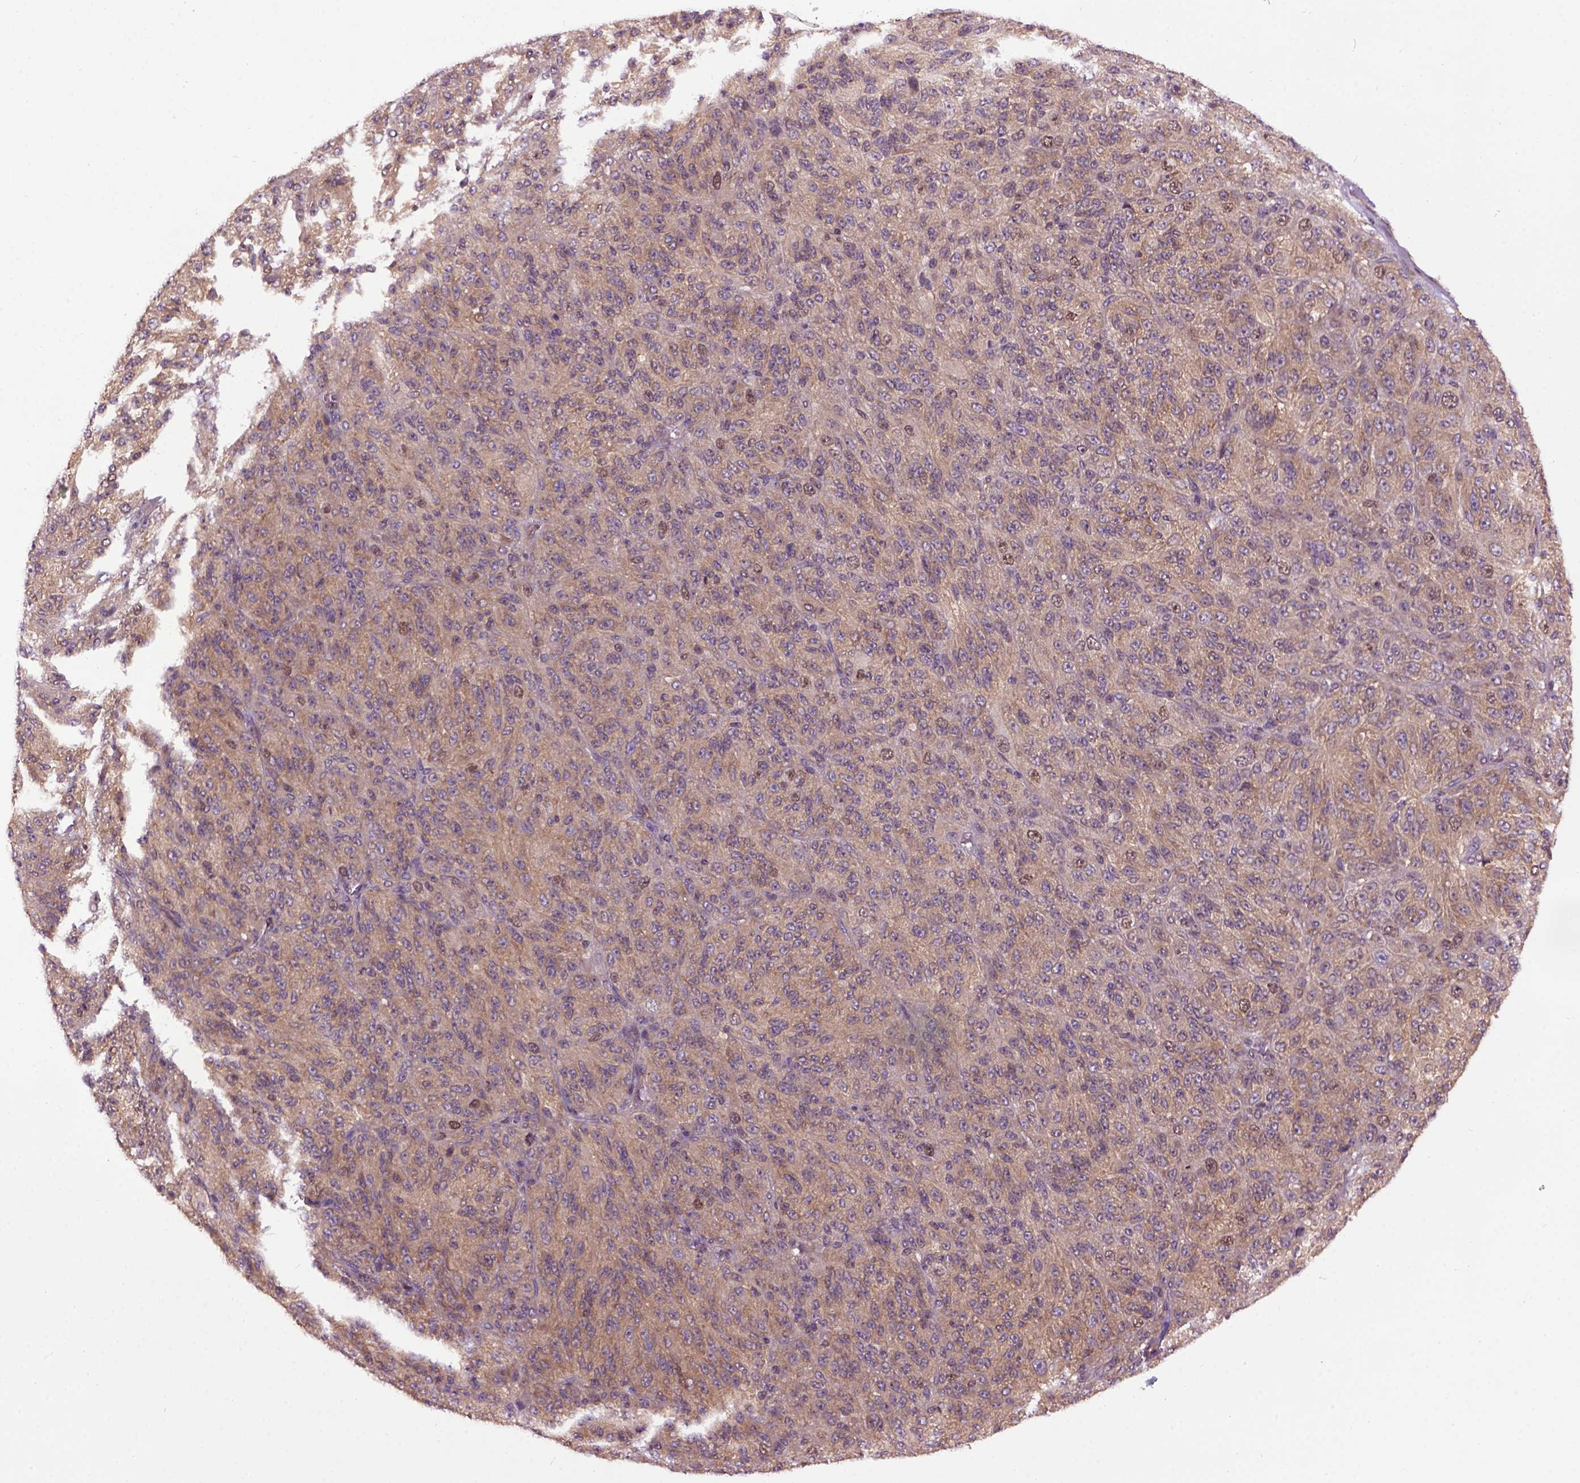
{"staining": {"intensity": "moderate", "quantity": ">75%", "location": "cytoplasmic/membranous"}, "tissue": "melanoma", "cell_type": "Tumor cells", "image_type": "cancer", "snomed": [{"axis": "morphology", "description": "Malignant melanoma, Metastatic site"}, {"axis": "topography", "description": "Brain"}], "caption": "Protein staining of malignant melanoma (metastatic site) tissue shows moderate cytoplasmic/membranous positivity in approximately >75% of tumor cells. (DAB (3,3'-diaminobenzidine) IHC, brown staining for protein, blue staining for nuclei).", "gene": "WDR48", "patient": {"sex": "female", "age": 56}}